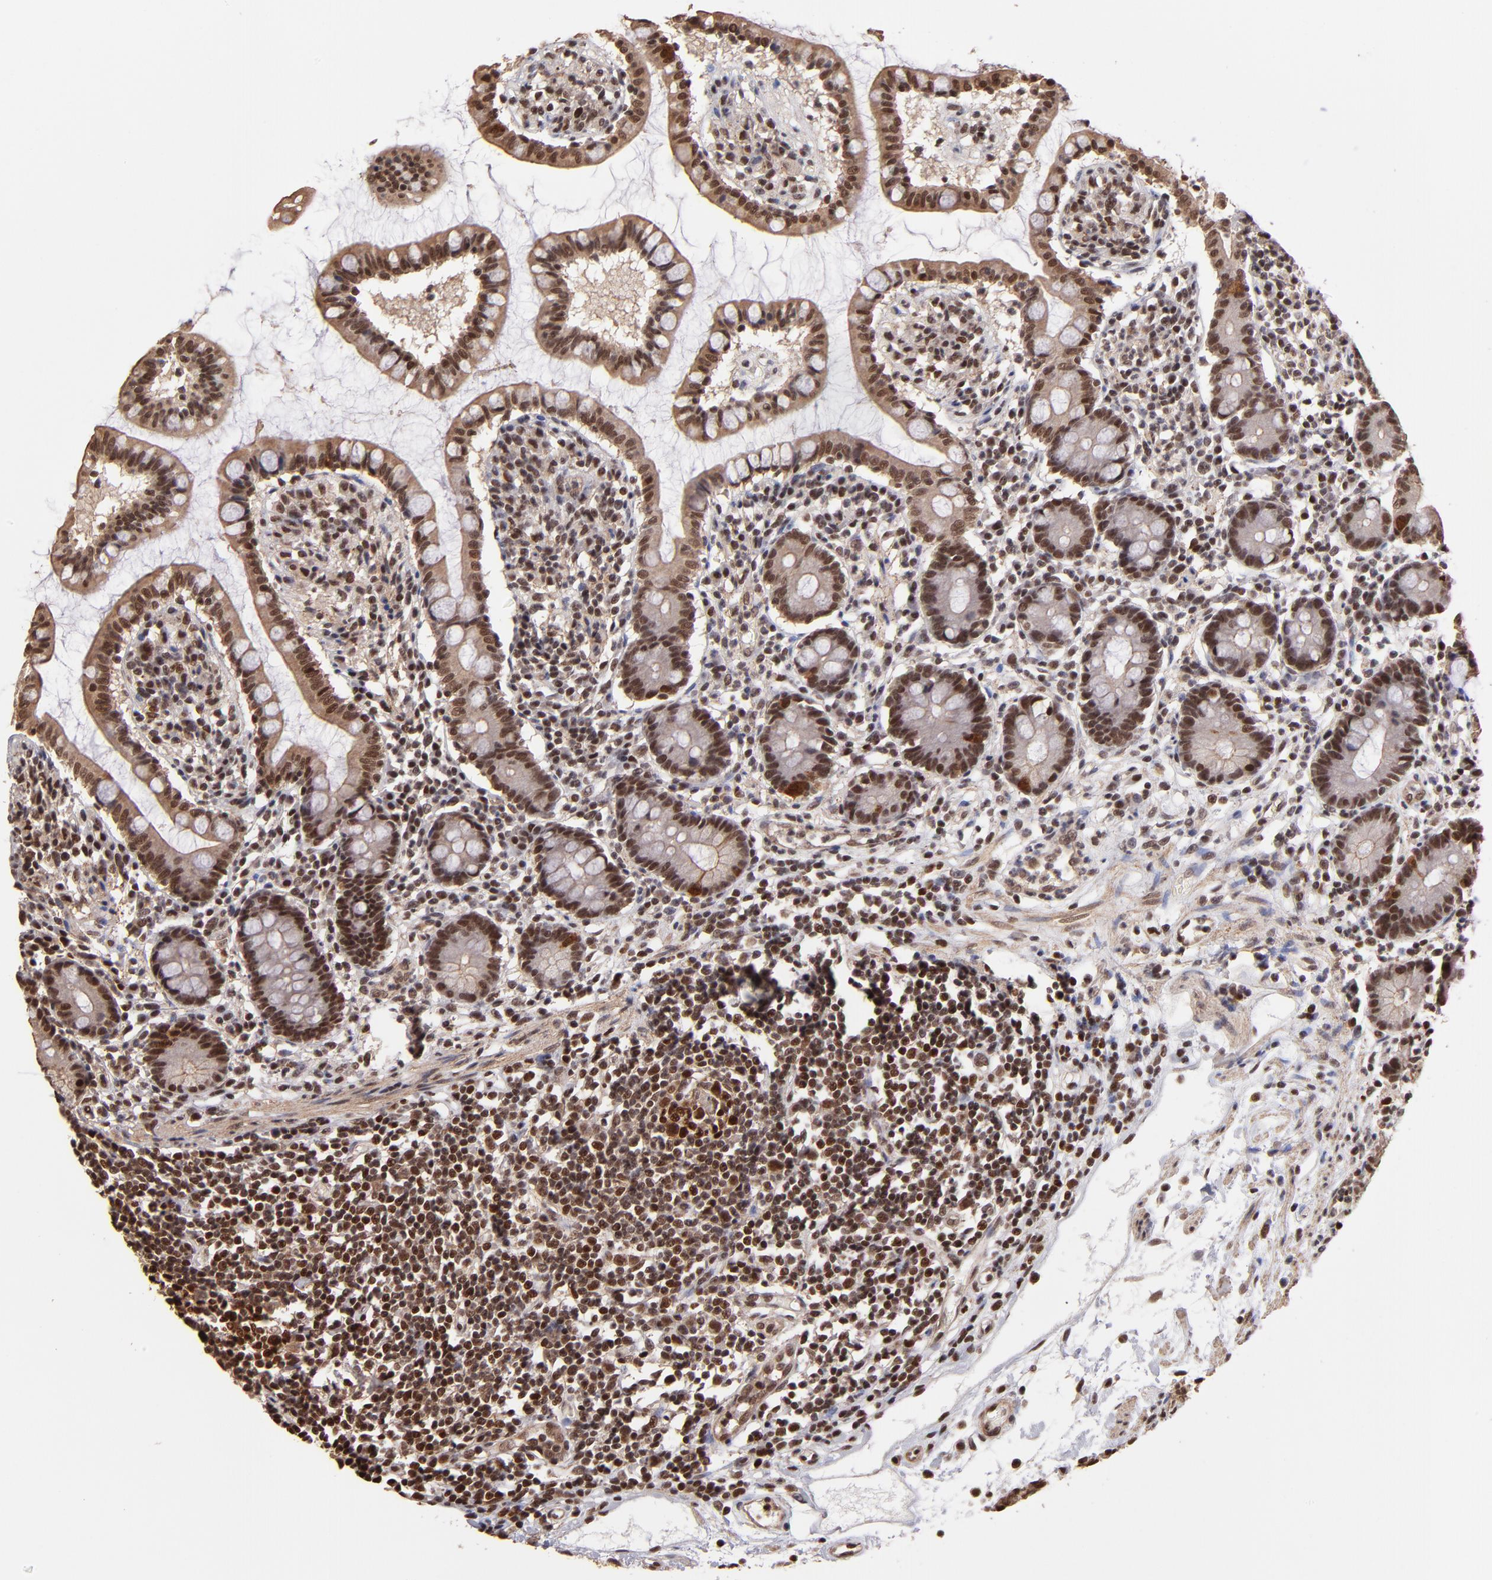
{"staining": {"intensity": "moderate", "quantity": ">75%", "location": "cytoplasmic/membranous,nuclear"}, "tissue": "small intestine", "cell_type": "Glandular cells", "image_type": "normal", "snomed": [{"axis": "morphology", "description": "Normal tissue, NOS"}, {"axis": "topography", "description": "Small intestine"}], "caption": "Protein staining displays moderate cytoplasmic/membranous,nuclear expression in about >75% of glandular cells in unremarkable small intestine.", "gene": "TERF2", "patient": {"sex": "female", "age": 61}}